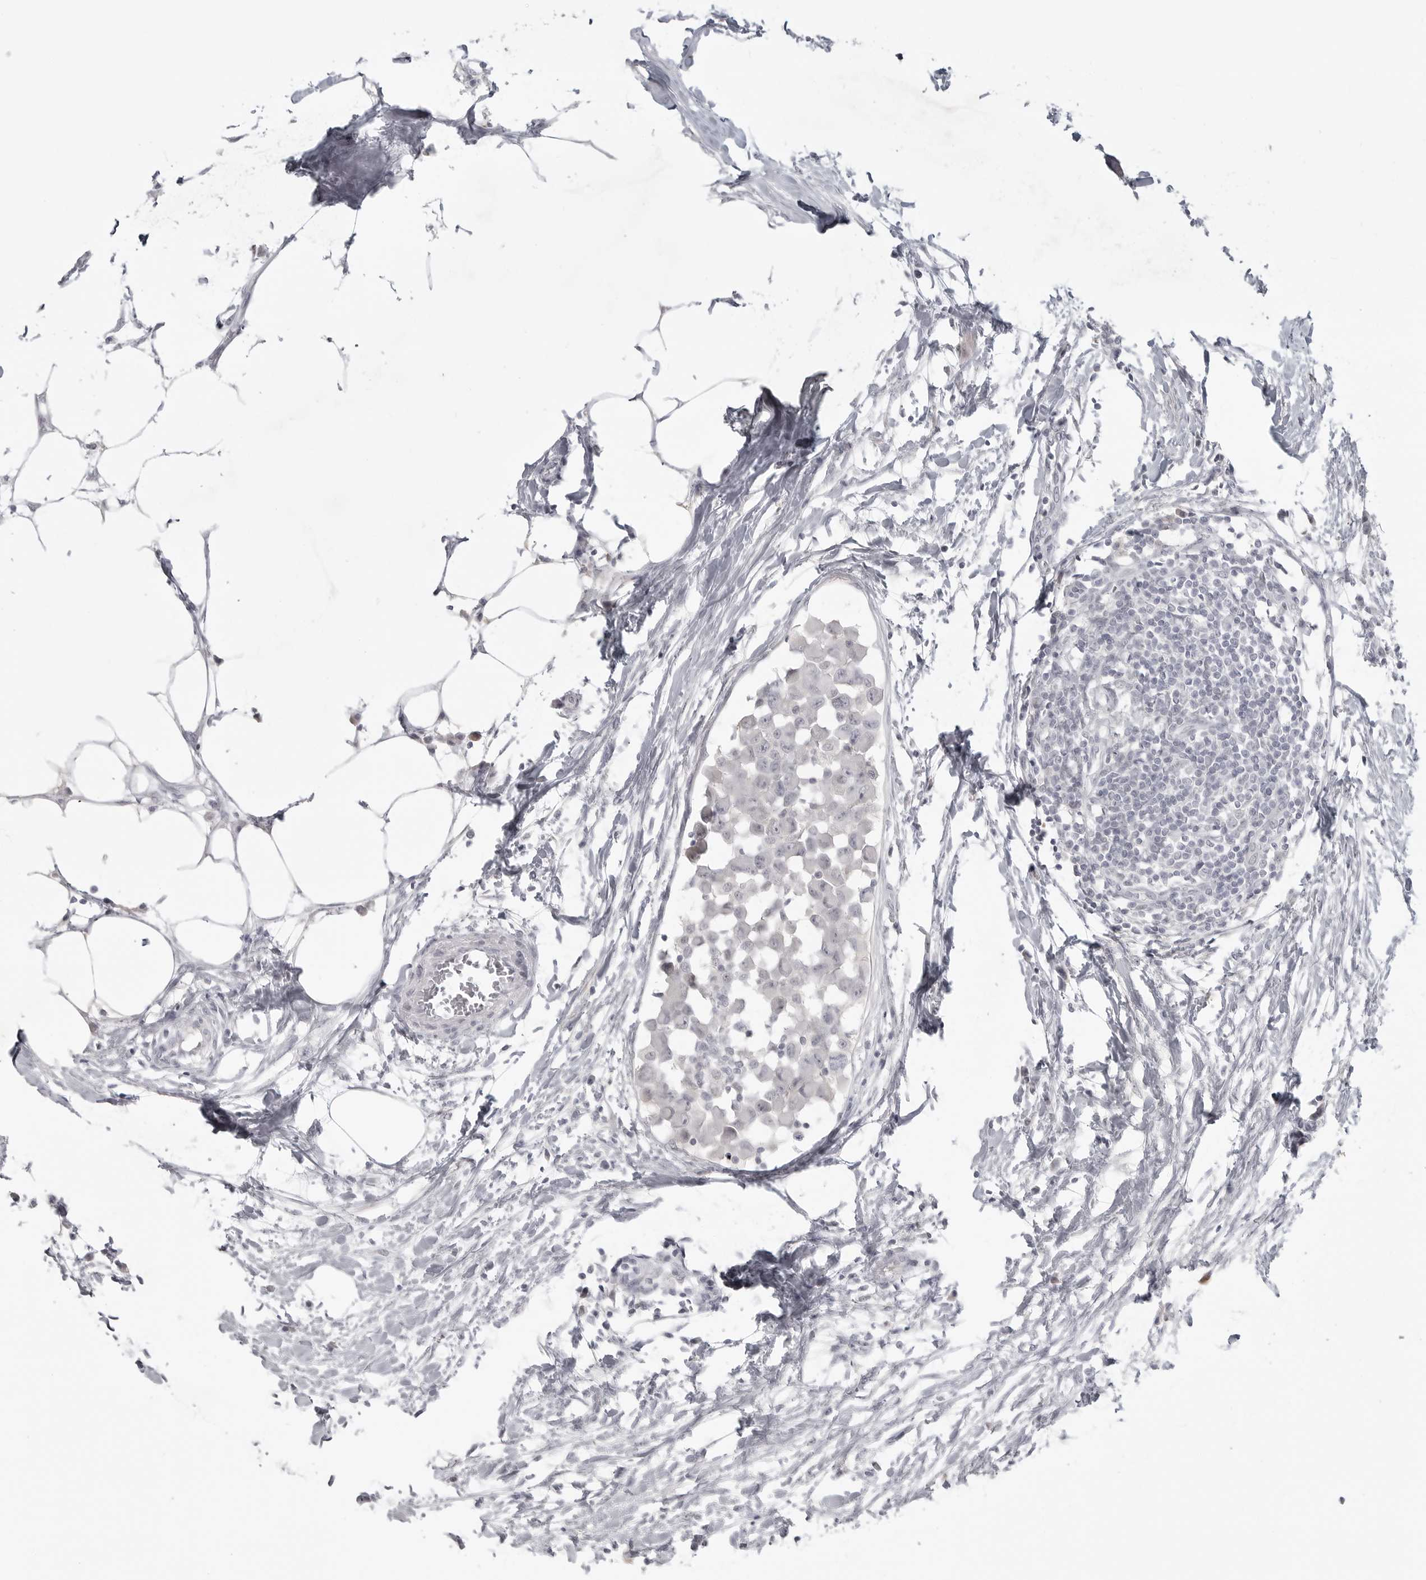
{"staining": {"intensity": "negative", "quantity": "none", "location": "none"}, "tissue": "lymph node", "cell_type": "Germinal center cells", "image_type": "normal", "snomed": [{"axis": "morphology", "description": "Normal tissue, NOS"}, {"axis": "morphology", "description": "Malignant melanoma, Metastatic site"}, {"axis": "topography", "description": "Lymph node"}], "caption": "DAB (3,3'-diaminobenzidine) immunohistochemical staining of unremarkable lymph node demonstrates no significant staining in germinal center cells.", "gene": "TCTN3", "patient": {"sex": "male", "age": 41}}